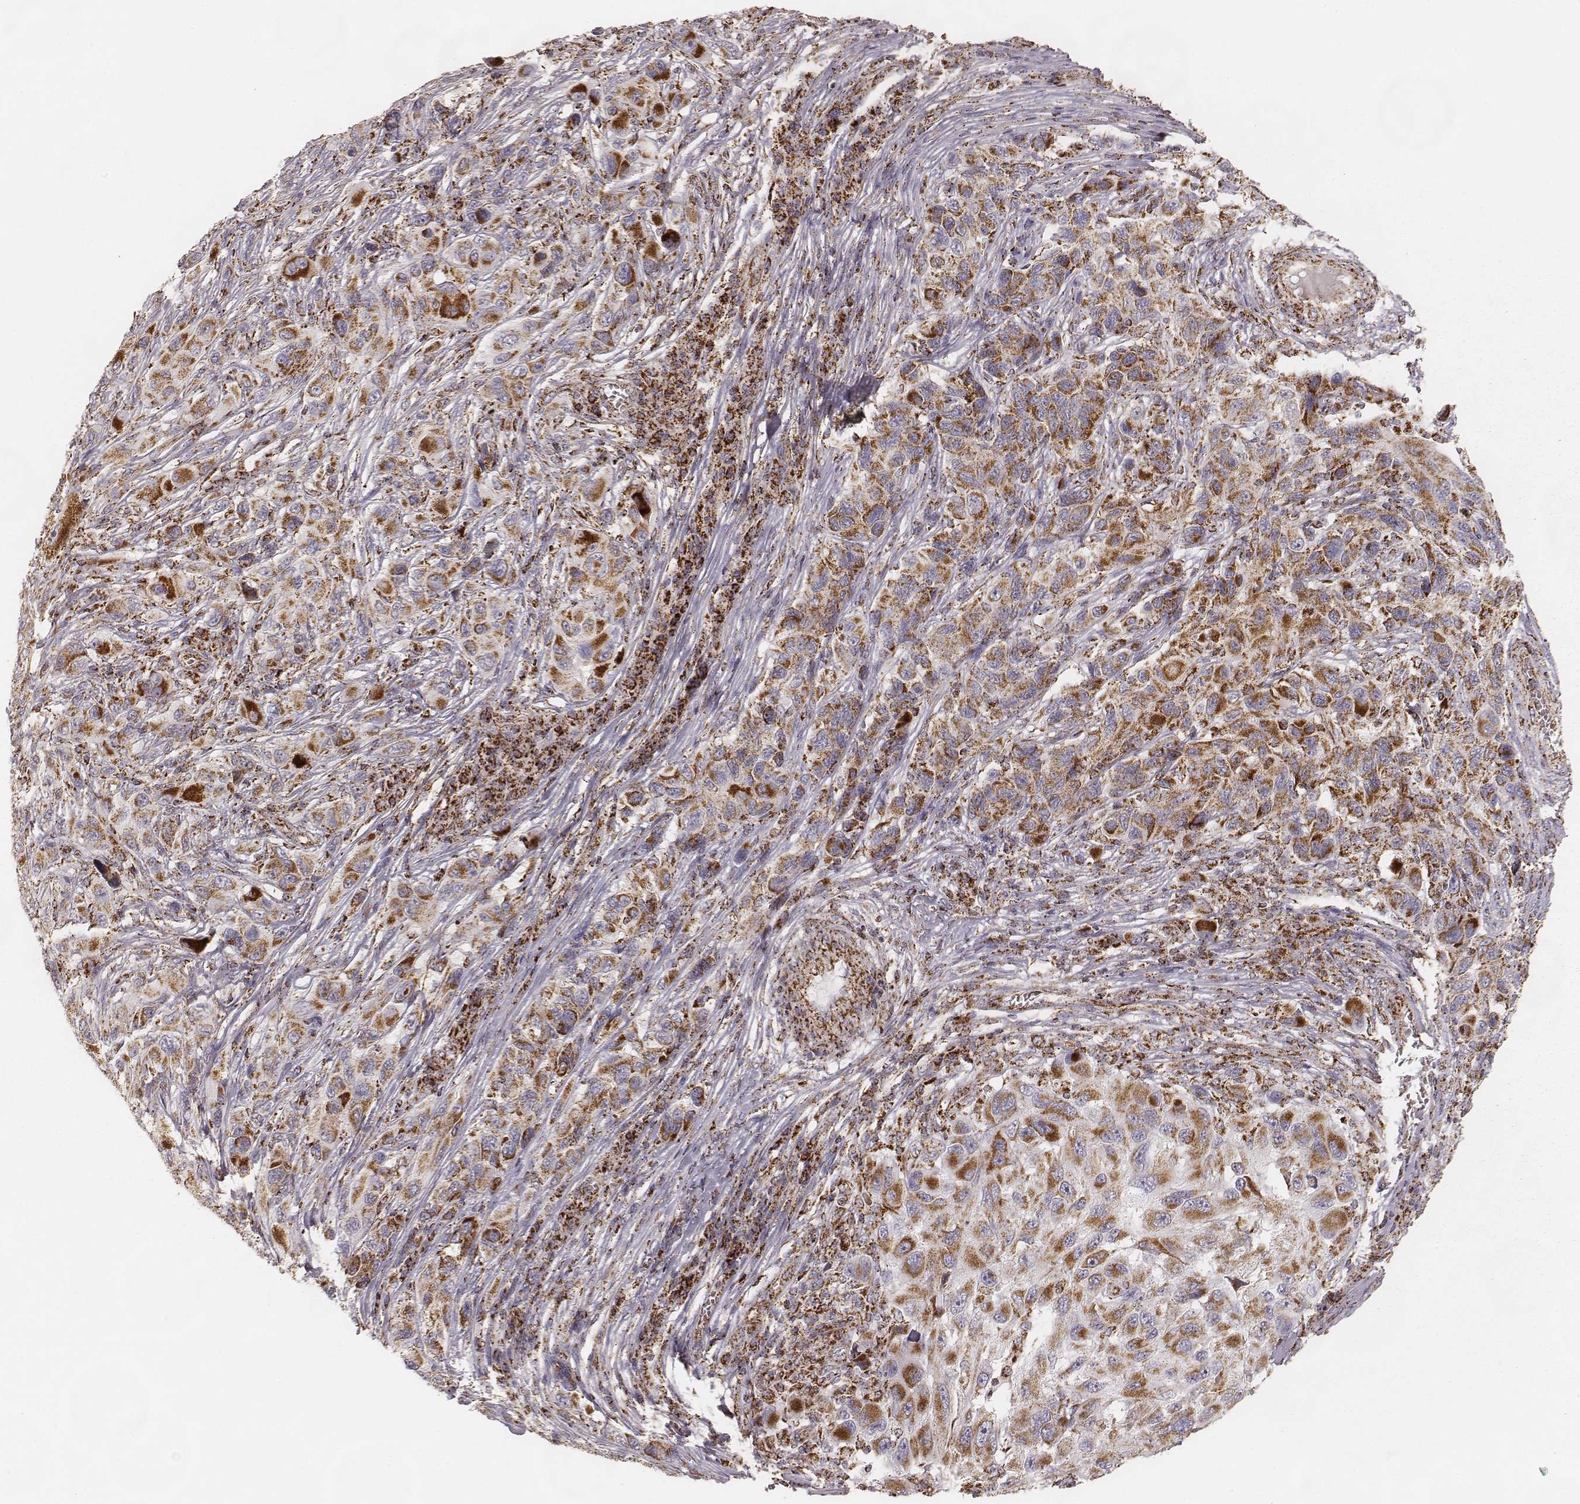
{"staining": {"intensity": "strong", "quantity": ">75%", "location": "cytoplasmic/membranous"}, "tissue": "melanoma", "cell_type": "Tumor cells", "image_type": "cancer", "snomed": [{"axis": "morphology", "description": "Malignant melanoma, NOS"}, {"axis": "topography", "description": "Skin"}], "caption": "Tumor cells show high levels of strong cytoplasmic/membranous positivity in approximately >75% of cells in human malignant melanoma.", "gene": "CS", "patient": {"sex": "male", "age": 53}}